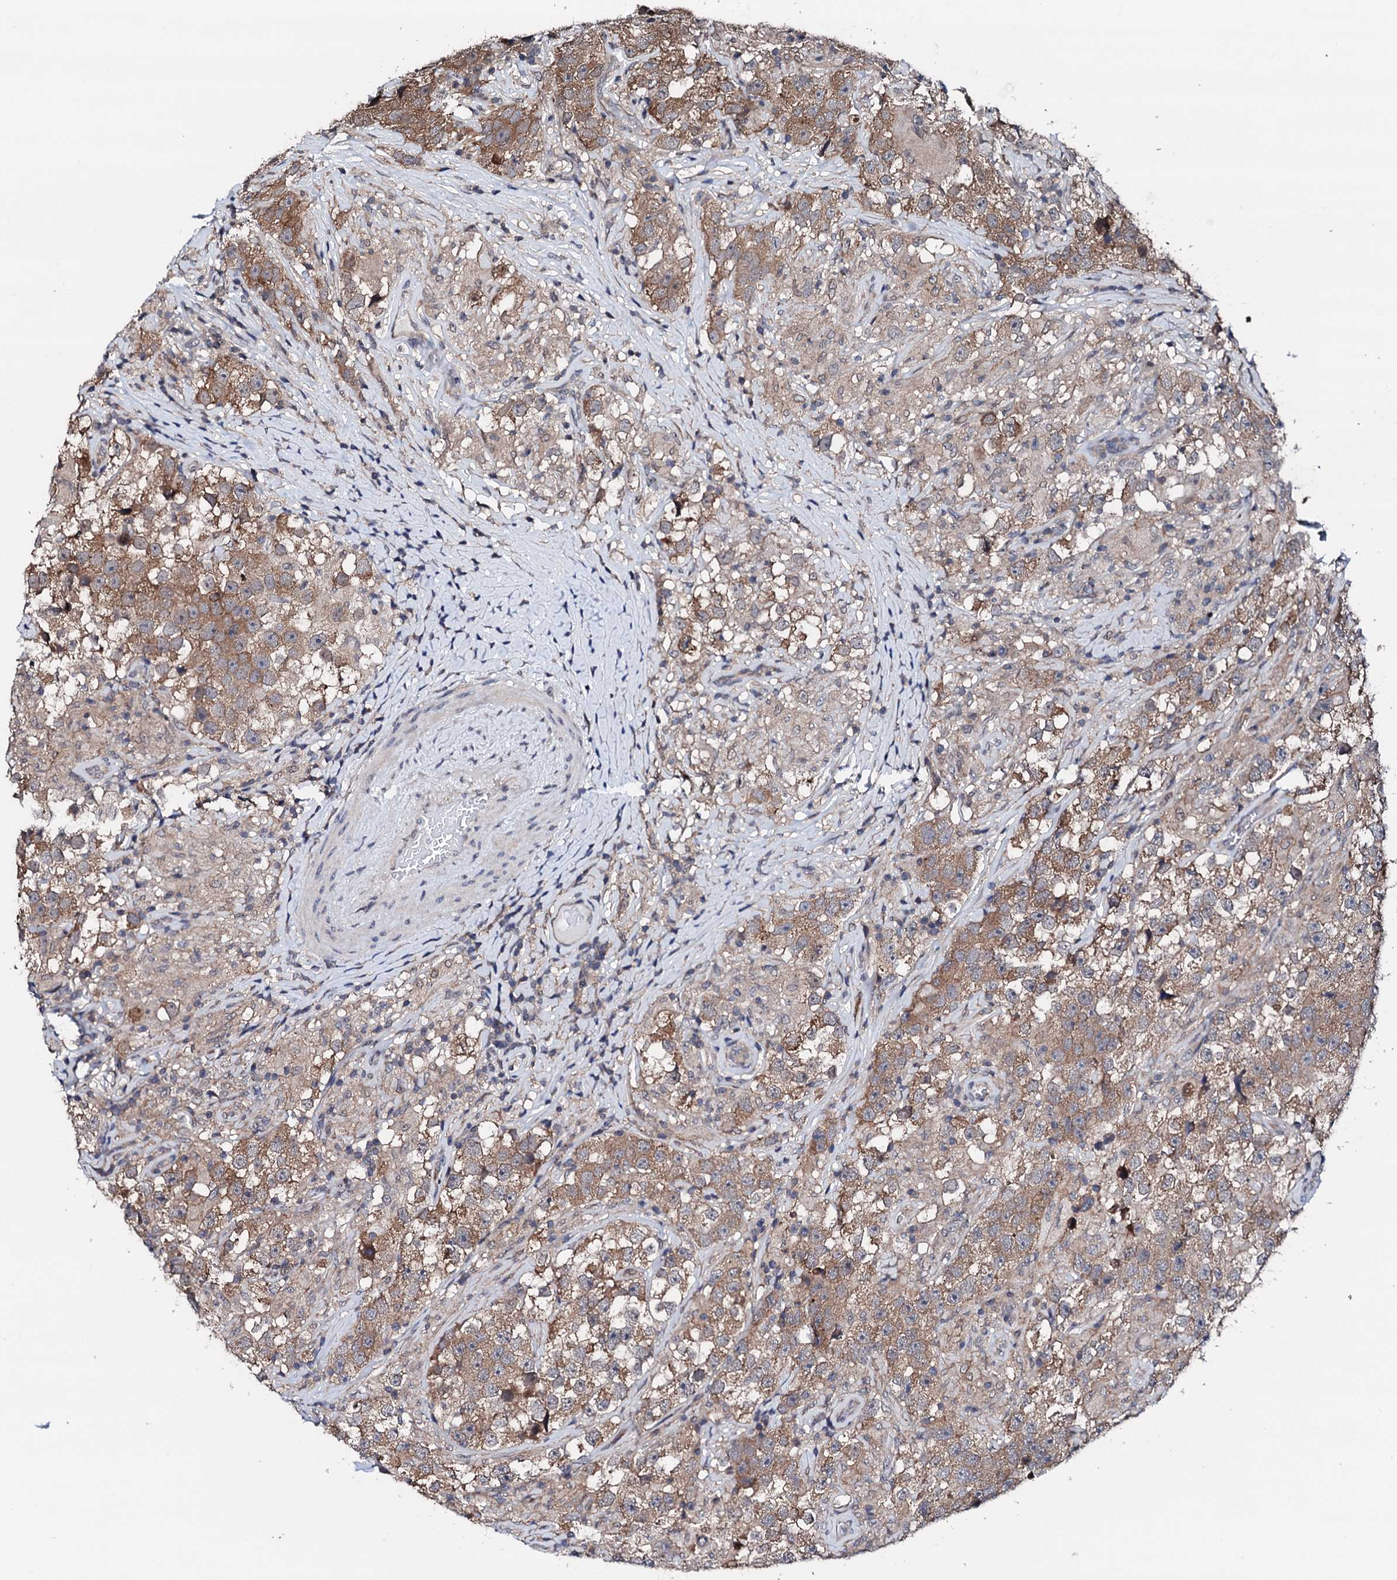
{"staining": {"intensity": "moderate", "quantity": "25%-75%", "location": "cytoplasmic/membranous"}, "tissue": "testis cancer", "cell_type": "Tumor cells", "image_type": "cancer", "snomed": [{"axis": "morphology", "description": "Seminoma, NOS"}, {"axis": "topography", "description": "Testis"}], "caption": "Human seminoma (testis) stained with a brown dye displays moderate cytoplasmic/membranous positive staining in approximately 25%-75% of tumor cells.", "gene": "EDC3", "patient": {"sex": "male", "age": 46}}